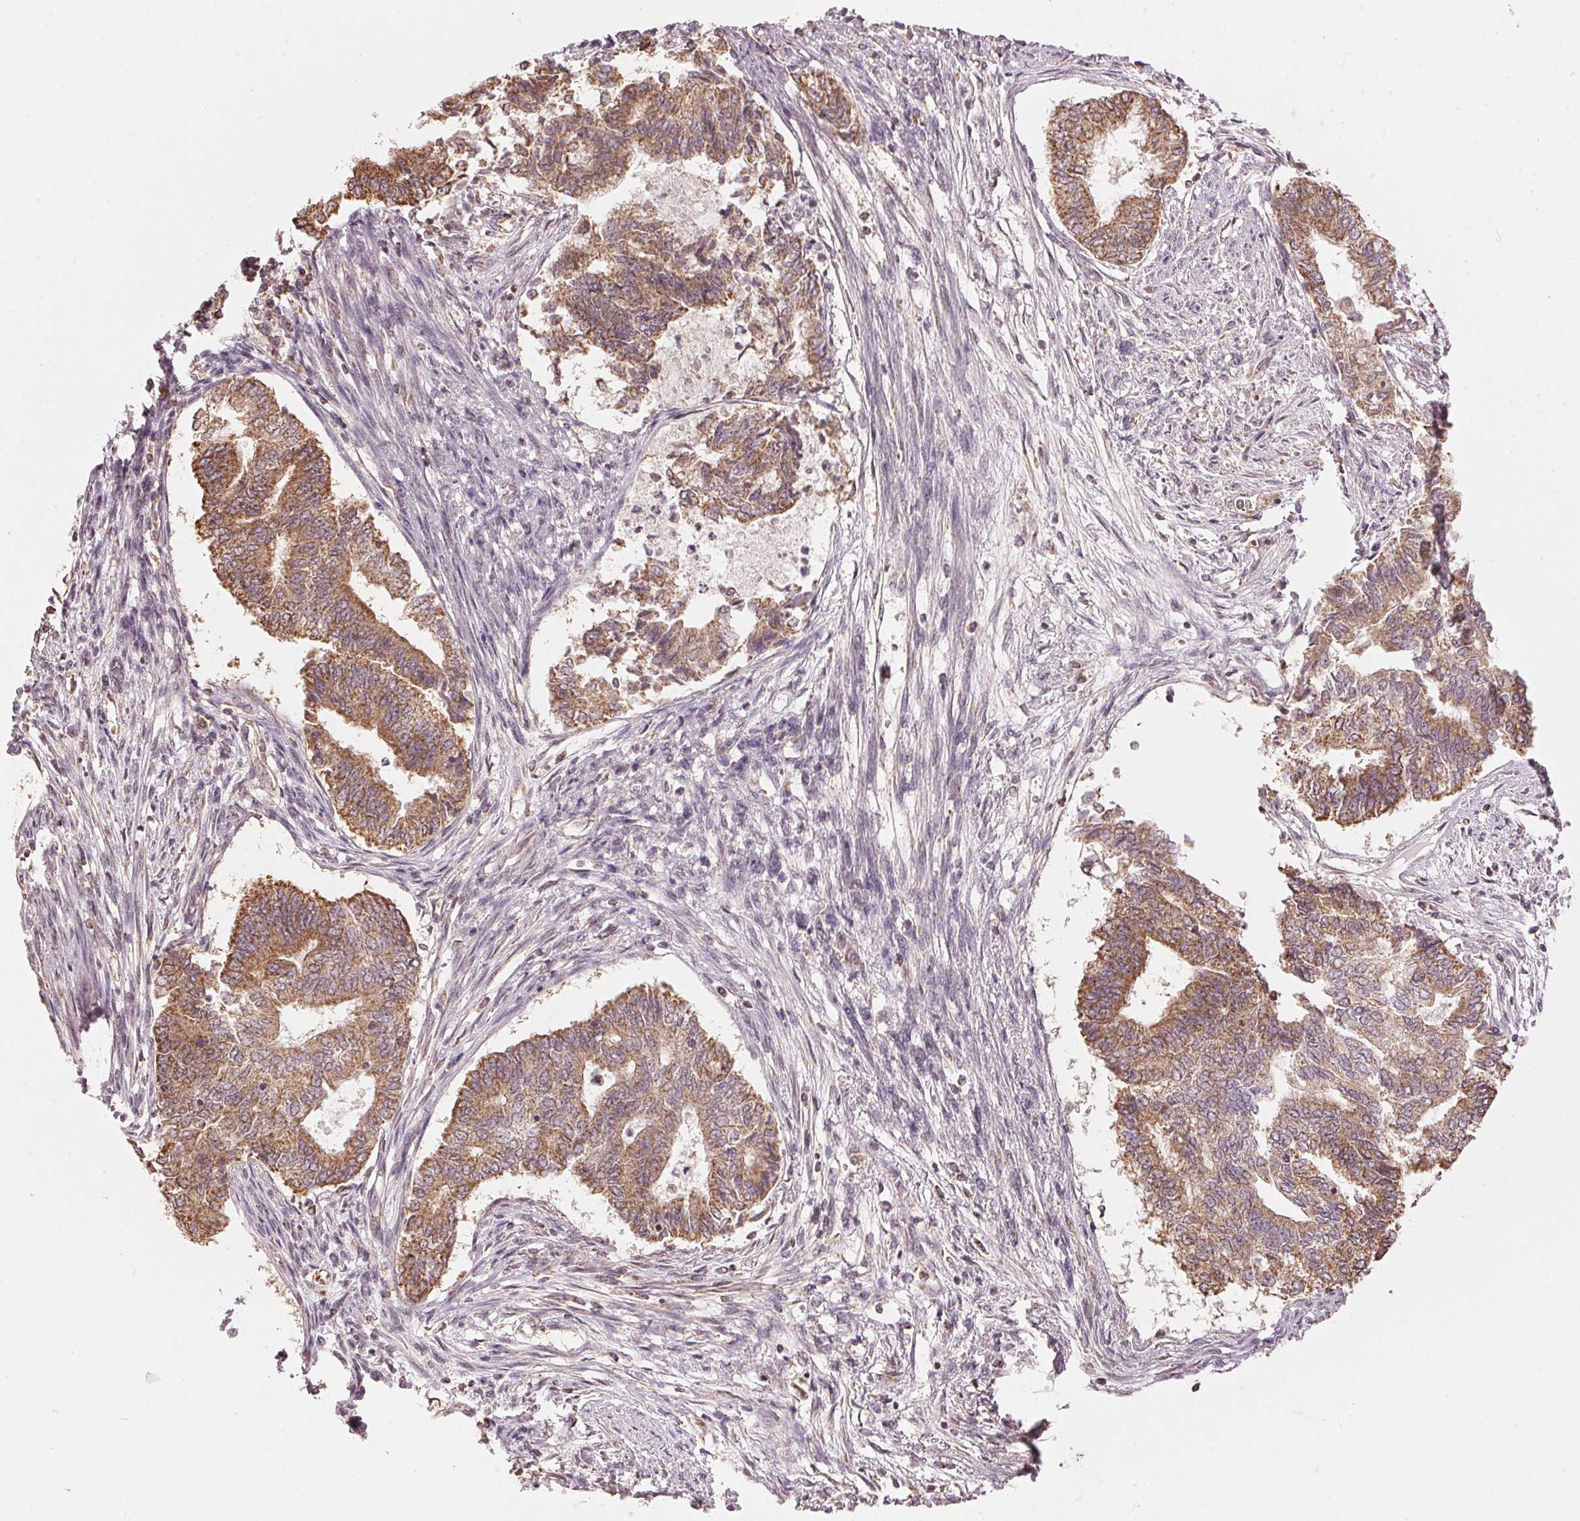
{"staining": {"intensity": "moderate", "quantity": ">75%", "location": "cytoplasmic/membranous"}, "tissue": "endometrial cancer", "cell_type": "Tumor cells", "image_type": "cancer", "snomed": [{"axis": "morphology", "description": "Adenocarcinoma, NOS"}, {"axis": "topography", "description": "Endometrium"}], "caption": "A brown stain highlights moderate cytoplasmic/membranous expression of a protein in endometrial cancer tumor cells. The protein of interest is stained brown, and the nuclei are stained in blue (DAB IHC with brightfield microscopy, high magnification).", "gene": "ARHGAP6", "patient": {"sex": "female", "age": 65}}